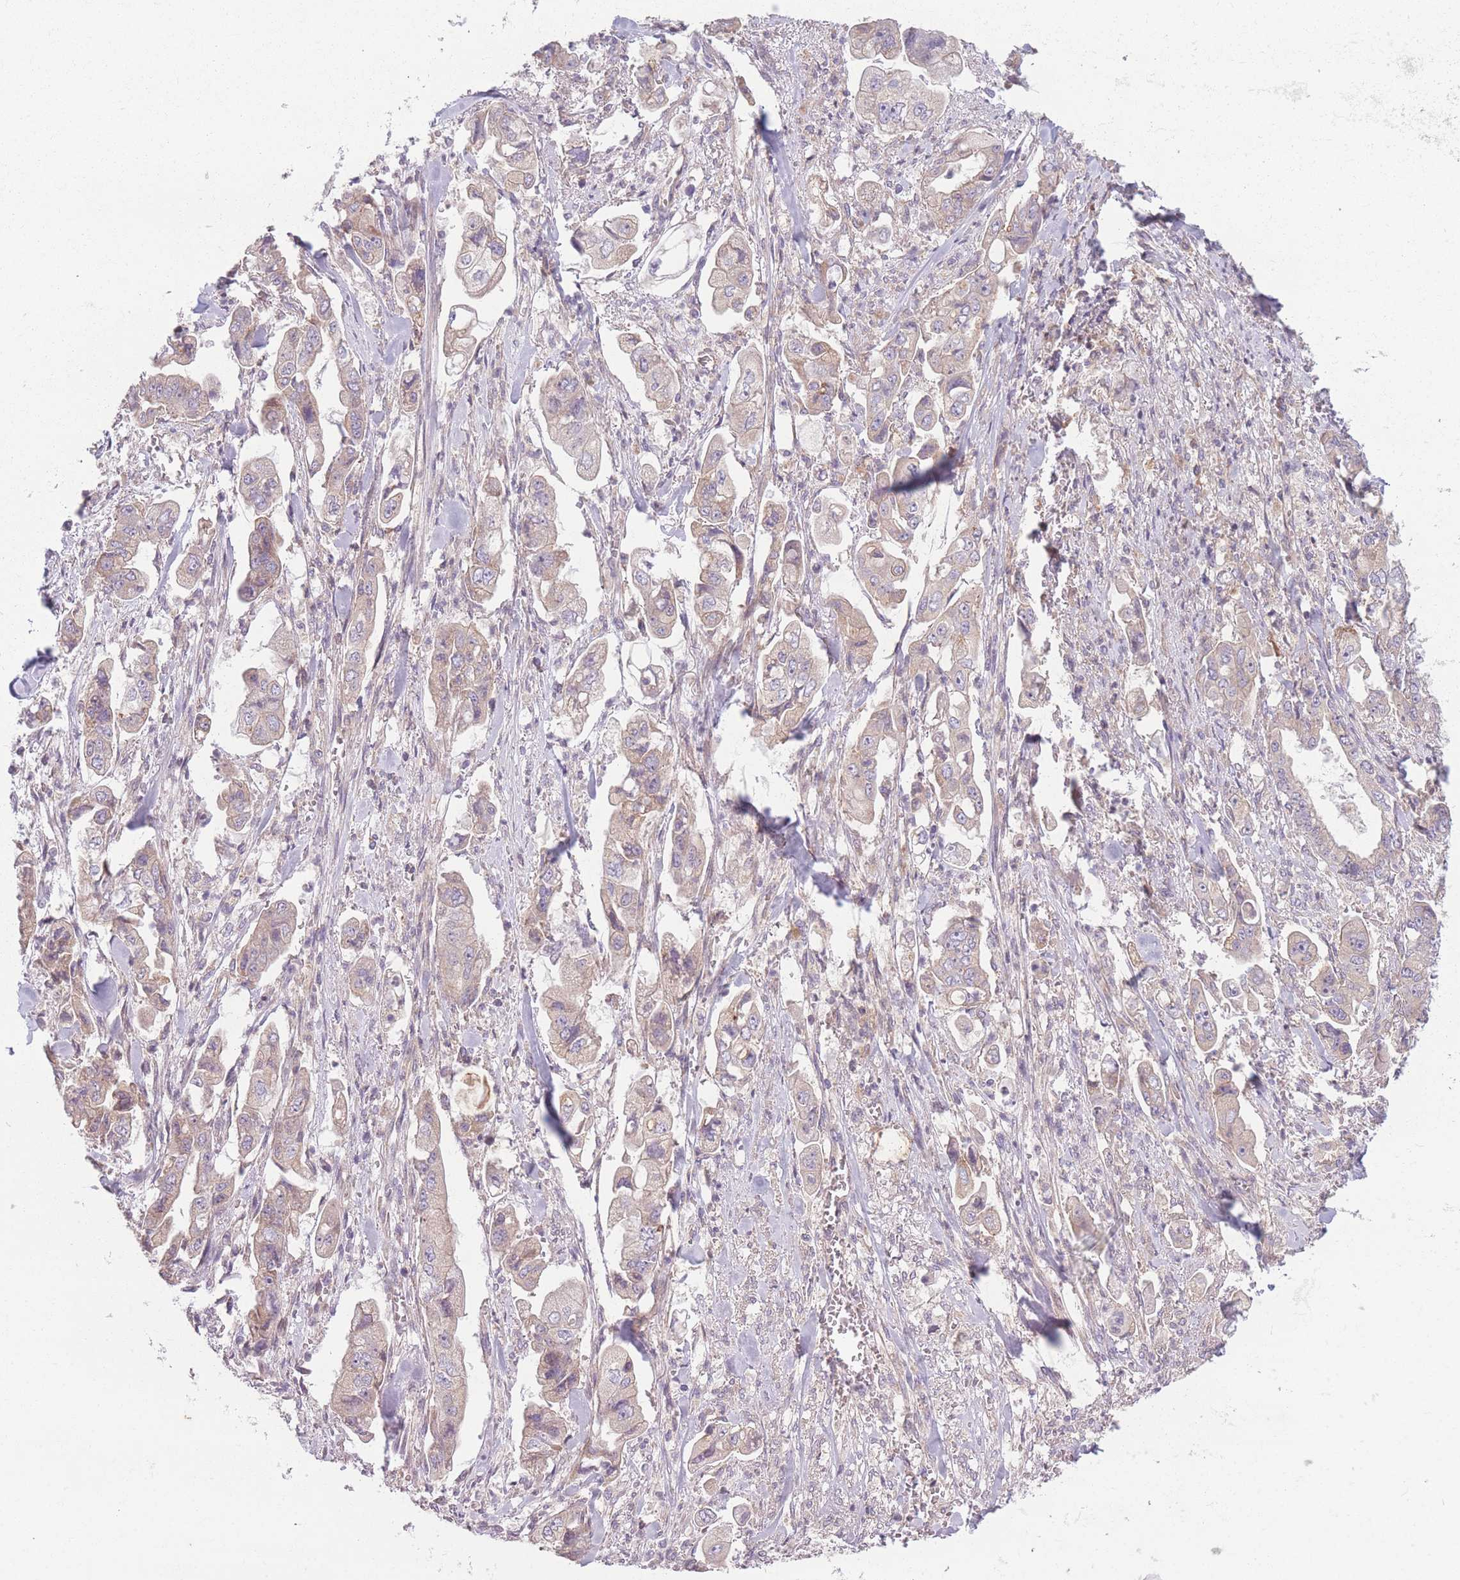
{"staining": {"intensity": "weak", "quantity": "25%-75%", "location": "cytoplasmic/membranous"}, "tissue": "stomach cancer", "cell_type": "Tumor cells", "image_type": "cancer", "snomed": [{"axis": "morphology", "description": "Adenocarcinoma, NOS"}, {"axis": "topography", "description": "Stomach"}], "caption": "Immunohistochemistry (IHC) (DAB (3,3'-diaminobenzidine)) staining of human adenocarcinoma (stomach) demonstrates weak cytoplasmic/membranous protein positivity in approximately 25%-75% of tumor cells.", "gene": "WASHC2A", "patient": {"sex": "male", "age": 62}}